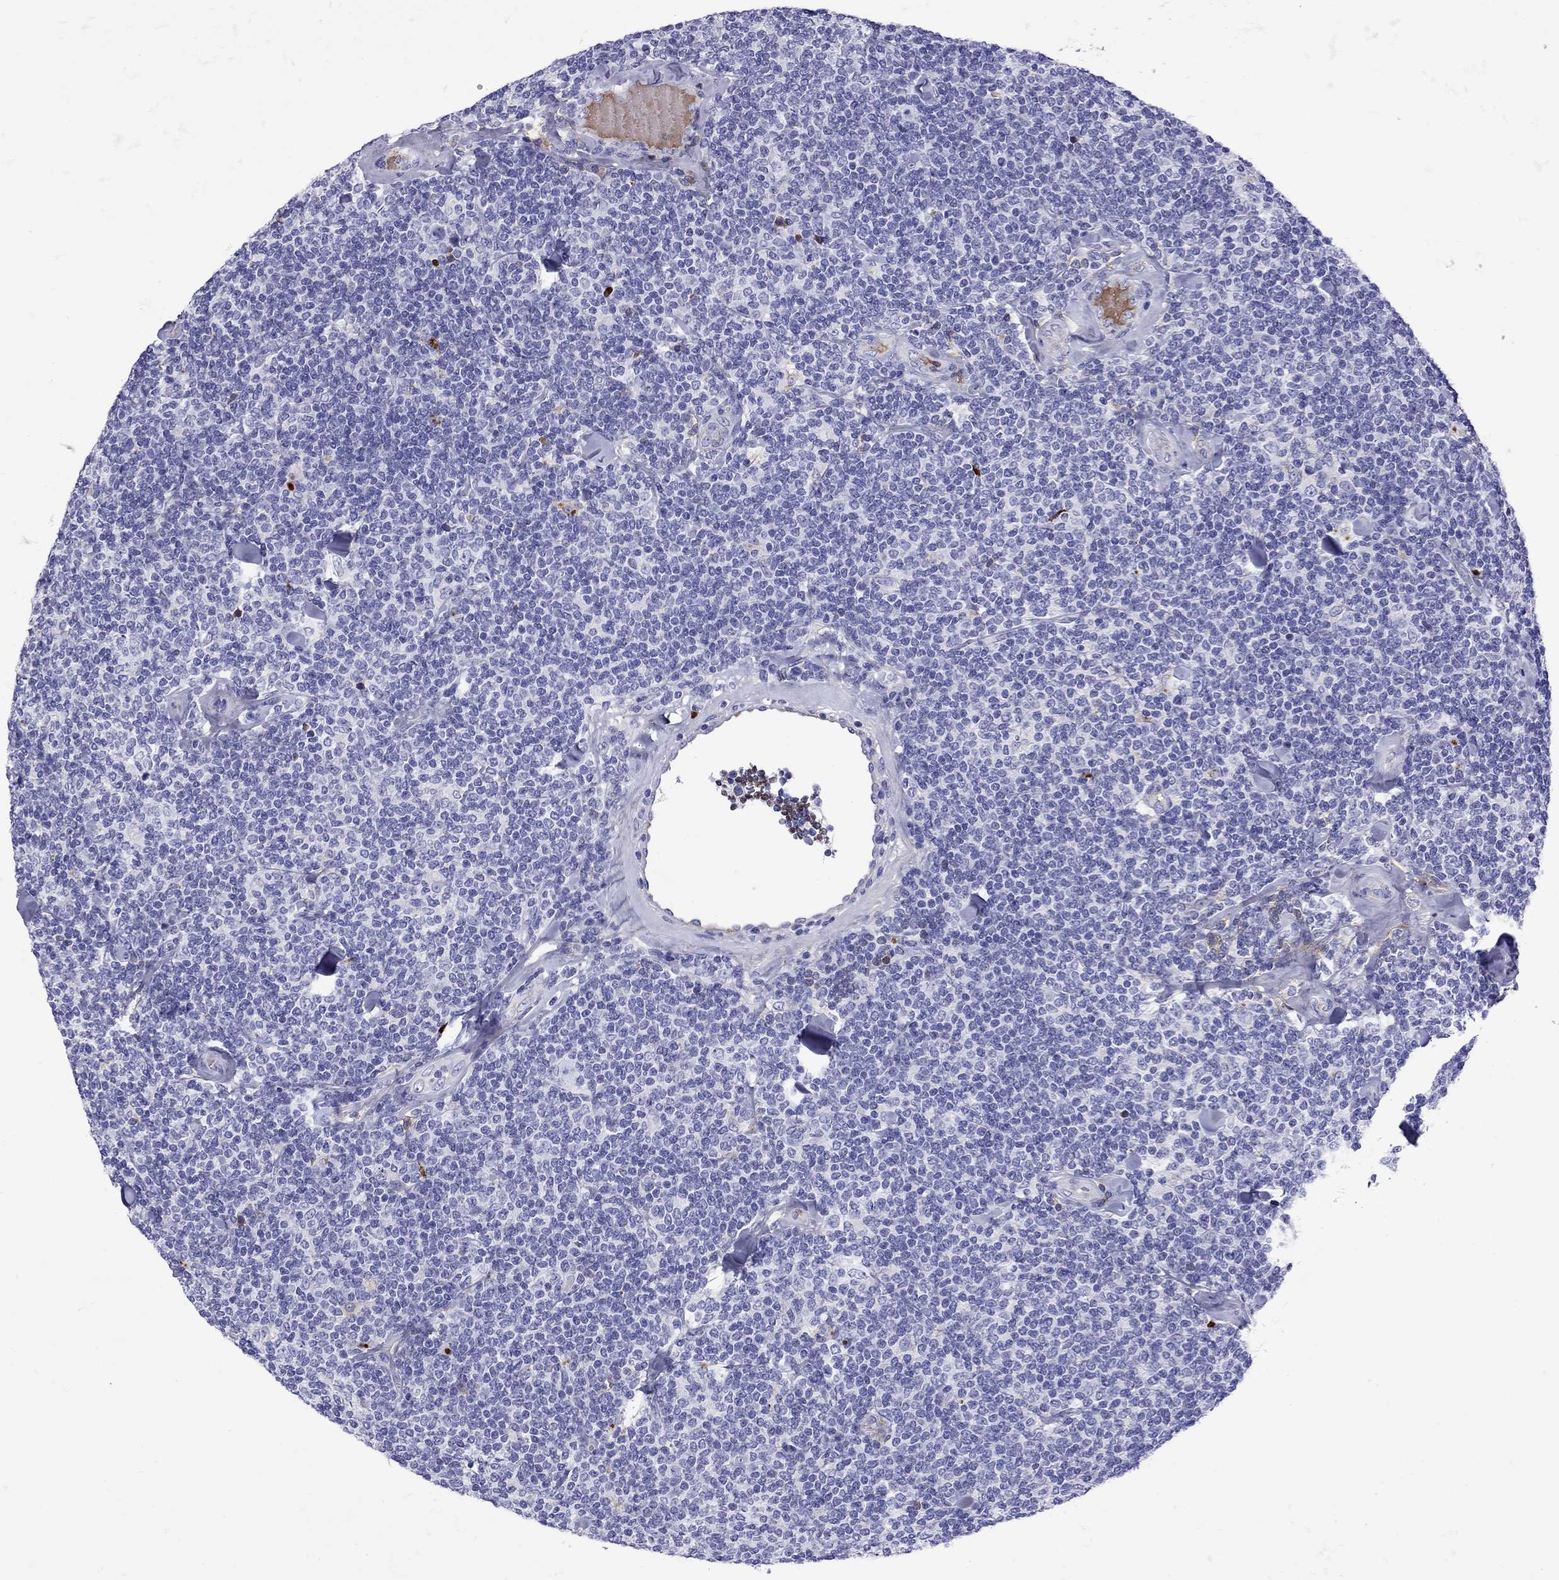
{"staining": {"intensity": "negative", "quantity": "none", "location": "none"}, "tissue": "lymphoma", "cell_type": "Tumor cells", "image_type": "cancer", "snomed": [{"axis": "morphology", "description": "Malignant lymphoma, non-Hodgkin's type, Low grade"}, {"axis": "topography", "description": "Lymph node"}], "caption": "The immunohistochemistry (IHC) micrograph has no significant staining in tumor cells of lymphoma tissue.", "gene": "SERPINA3", "patient": {"sex": "female", "age": 56}}